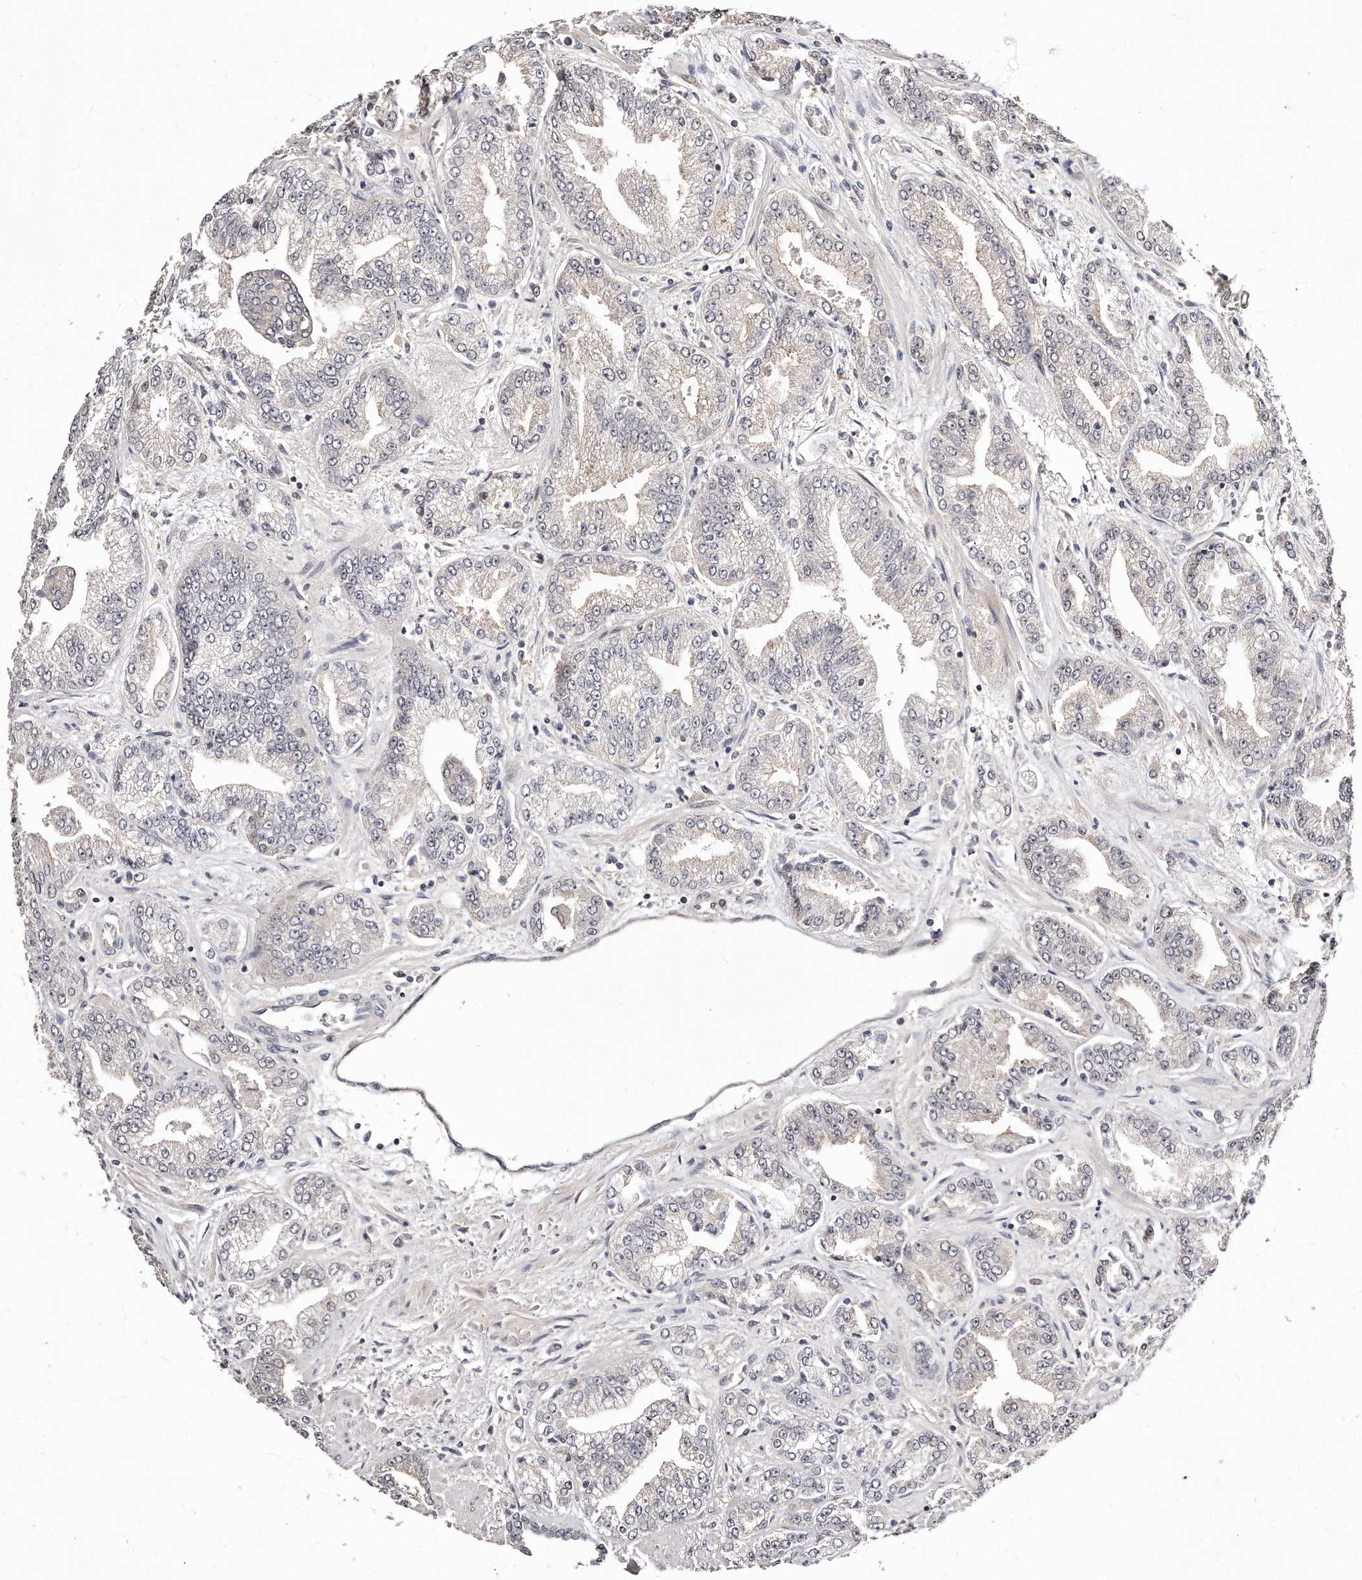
{"staining": {"intensity": "negative", "quantity": "none", "location": "none"}, "tissue": "prostate cancer", "cell_type": "Tumor cells", "image_type": "cancer", "snomed": [{"axis": "morphology", "description": "Adenocarcinoma, High grade"}, {"axis": "topography", "description": "Prostate"}], "caption": "Human prostate cancer (high-grade adenocarcinoma) stained for a protein using immunohistochemistry exhibits no expression in tumor cells.", "gene": "CASZ1", "patient": {"sex": "male", "age": 71}}